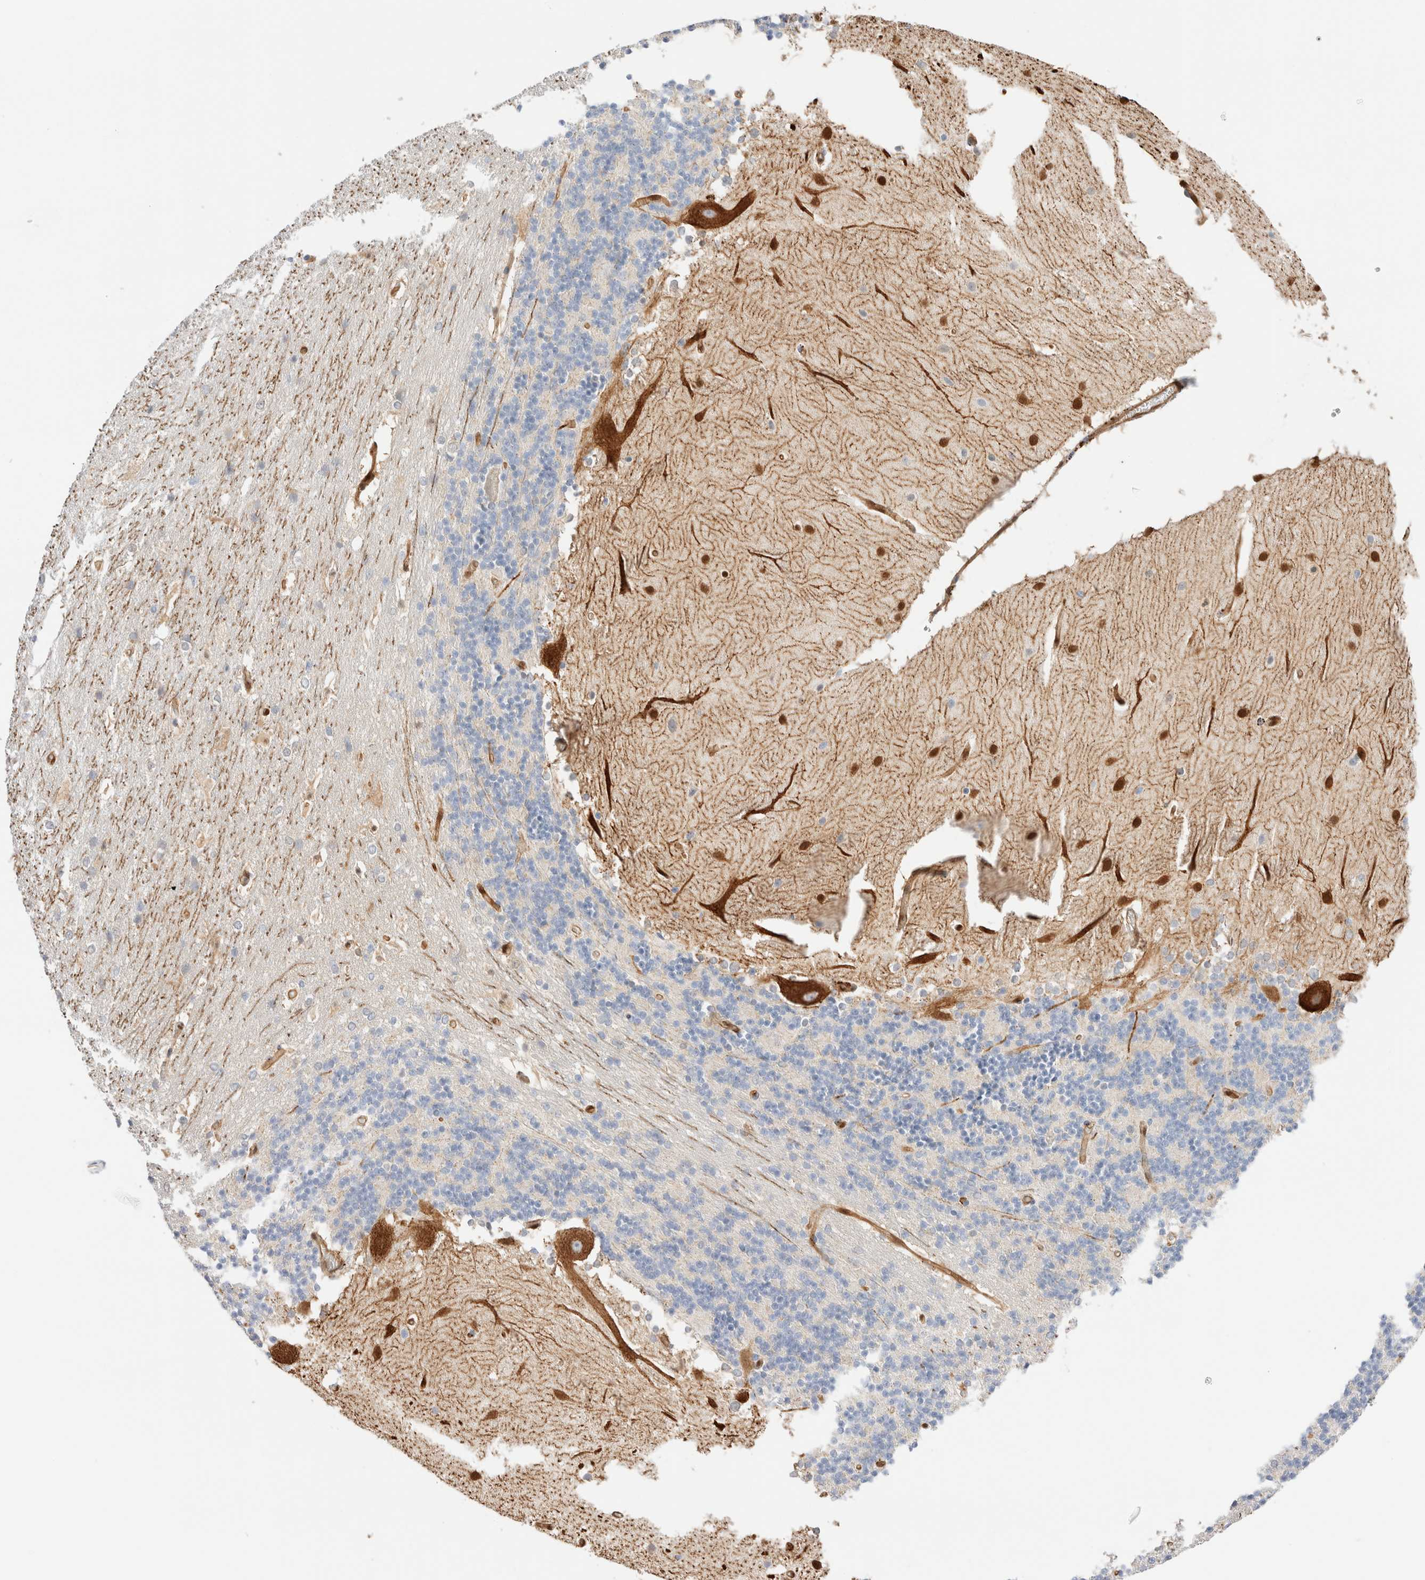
{"staining": {"intensity": "negative", "quantity": "none", "location": "none"}, "tissue": "cerebellum", "cell_type": "Cells in granular layer", "image_type": "normal", "snomed": [{"axis": "morphology", "description": "Normal tissue, NOS"}, {"axis": "topography", "description": "Cerebellum"}], "caption": "Immunohistochemistry (IHC) of benign human cerebellum reveals no positivity in cells in granular layer. (DAB IHC, high magnification).", "gene": "LMCD1", "patient": {"sex": "female", "age": 19}}